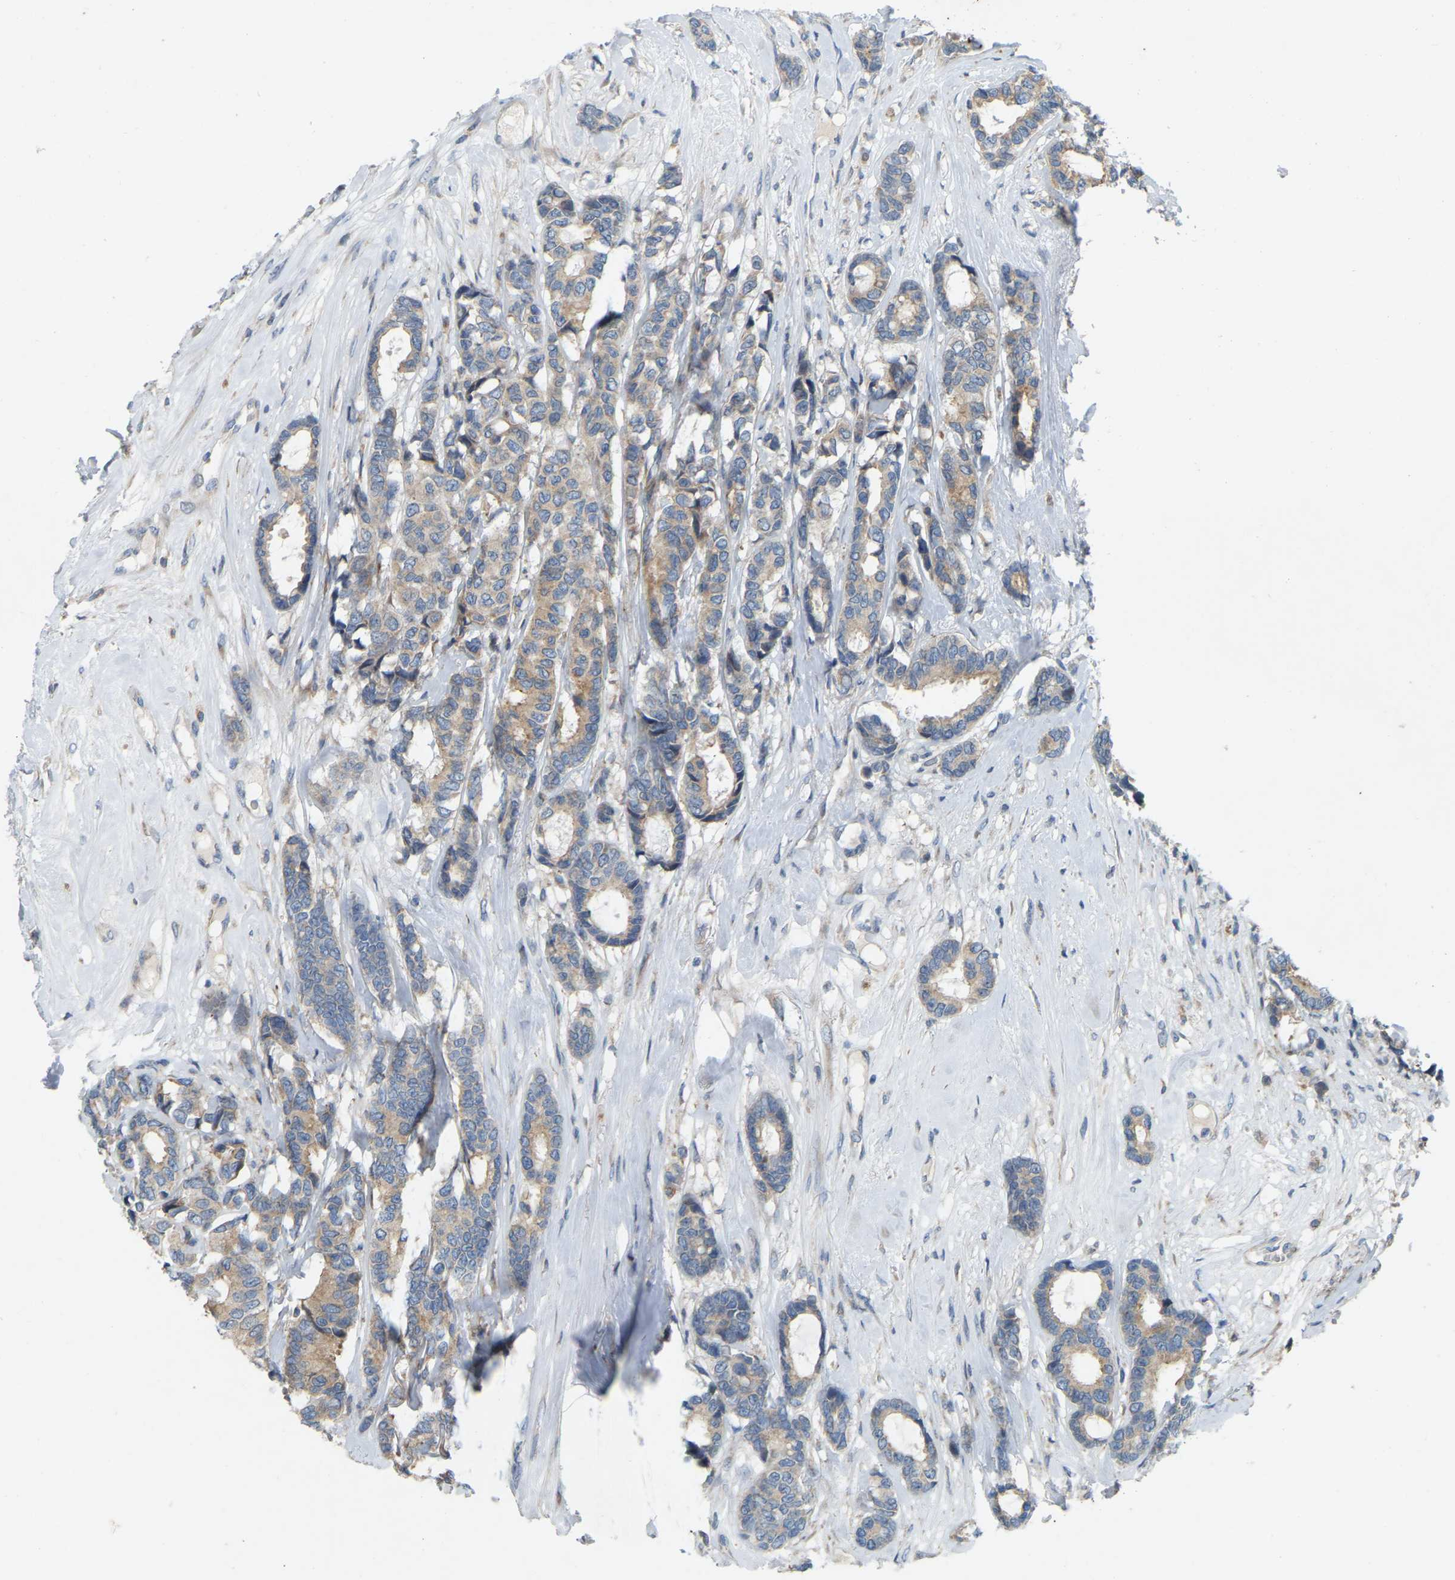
{"staining": {"intensity": "weak", "quantity": ">75%", "location": "cytoplasmic/membranous"}, "tissue": "breast cancer", "cell_type": "Tumor cells", "image_type": "cancer", "snomed": [{"axis": "morphology", "description": "Duct carcinoma"}, {"axis": "topography", "description": "Breast"}], "caption": "Immunohistochemical staining of human breast invasive ductal carcinoma demonstrates low levels of weak cytoplasmic/membranous staining in approximately >75% of tumor cells.", "gene": "PARL", "patient": {"sex": "female", "age": 87}}